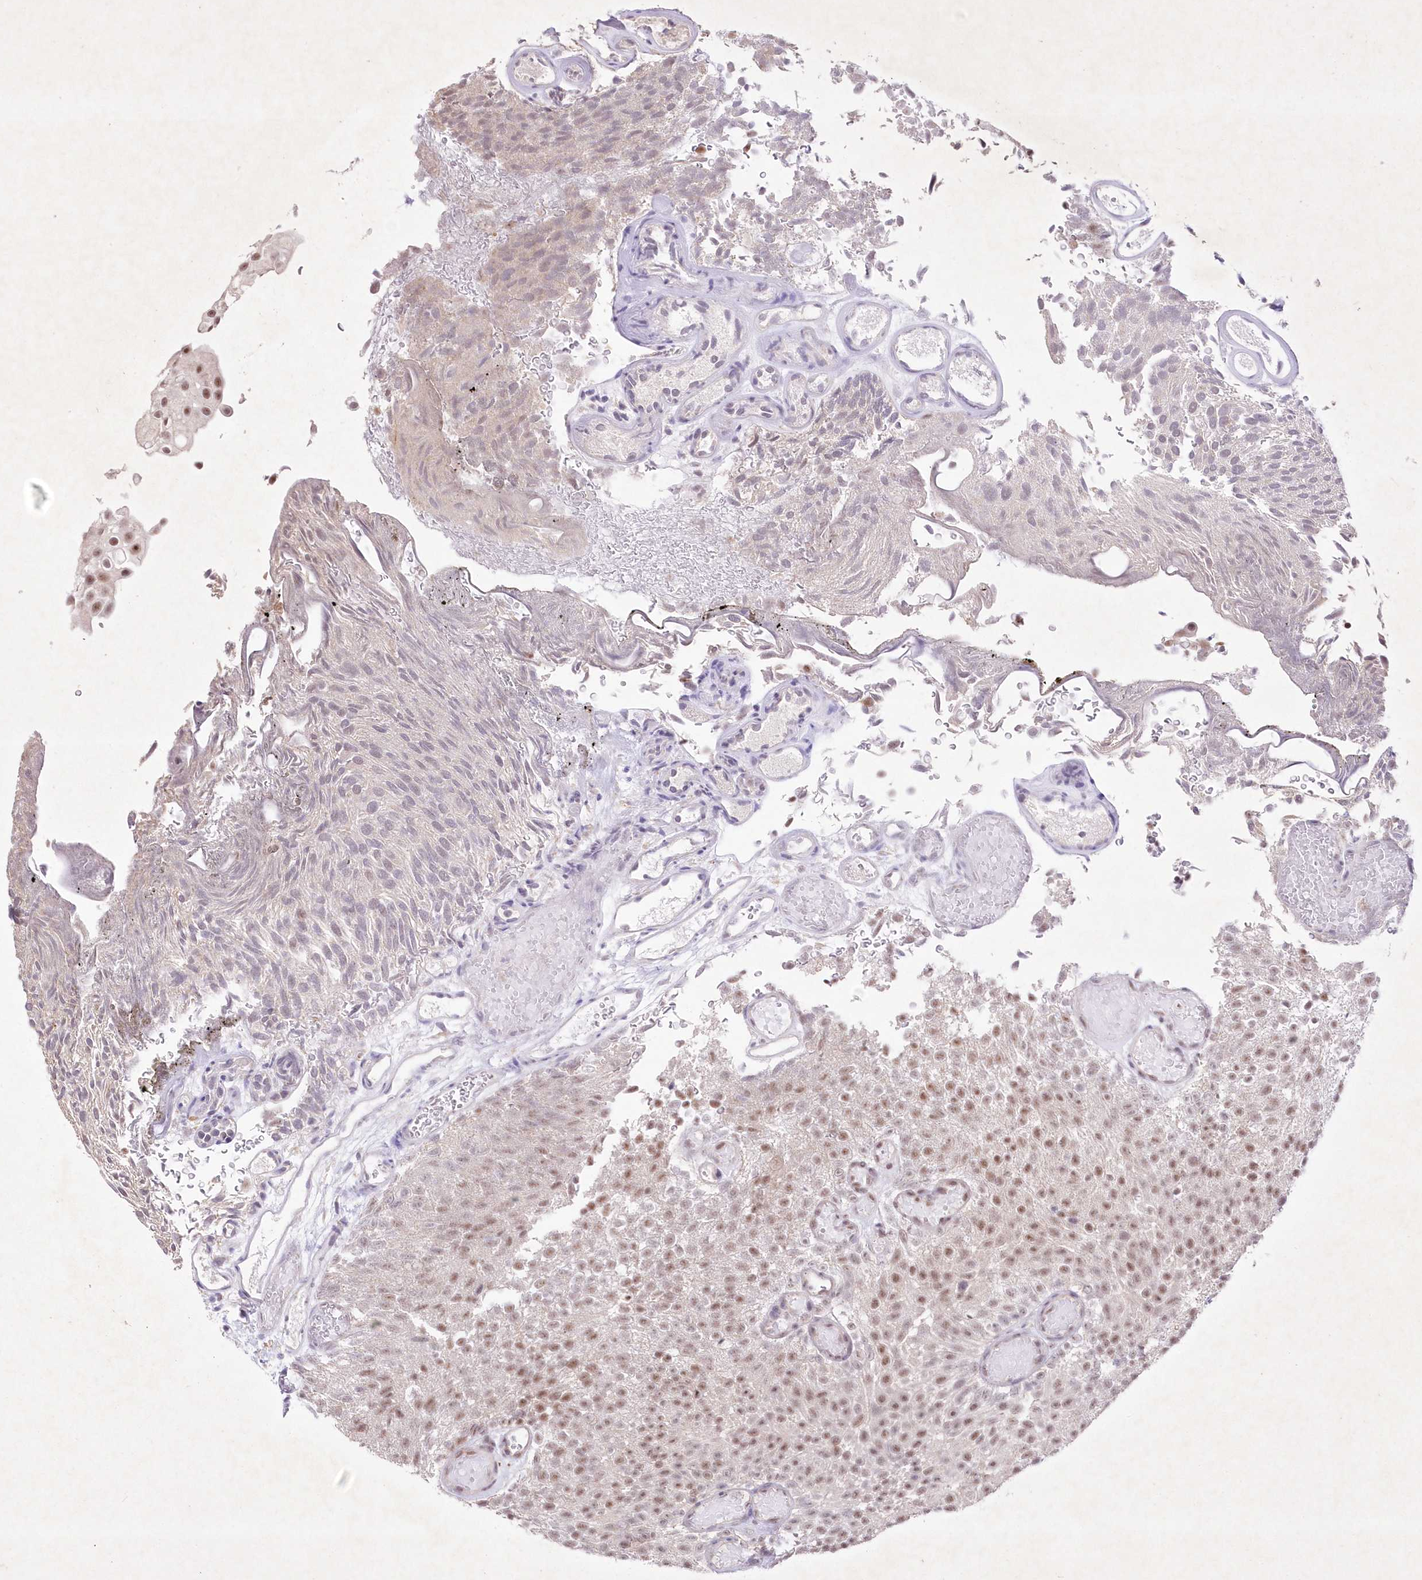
{"staining": {"intensity": "moderate", "quantity": "25%-75%", "location": "nuclear"}, "tissue": "urothelial cancer", "cell_type": "Tumor cells", "image_type": "cancer", "snomed": [{"axis": "morphology", "description": "Urothelial carcinoma, Low grade"}, {"axis": "topography", "description": "Urinary bladder"}], "caption": "Urothelial cancer was stained to show a protein in brown. There is medium levels of moderate nuclear expression in about 25%-75% of tumor cells.", "gene": "RBM27", "patient": {"sex": "male", "age": 78}}